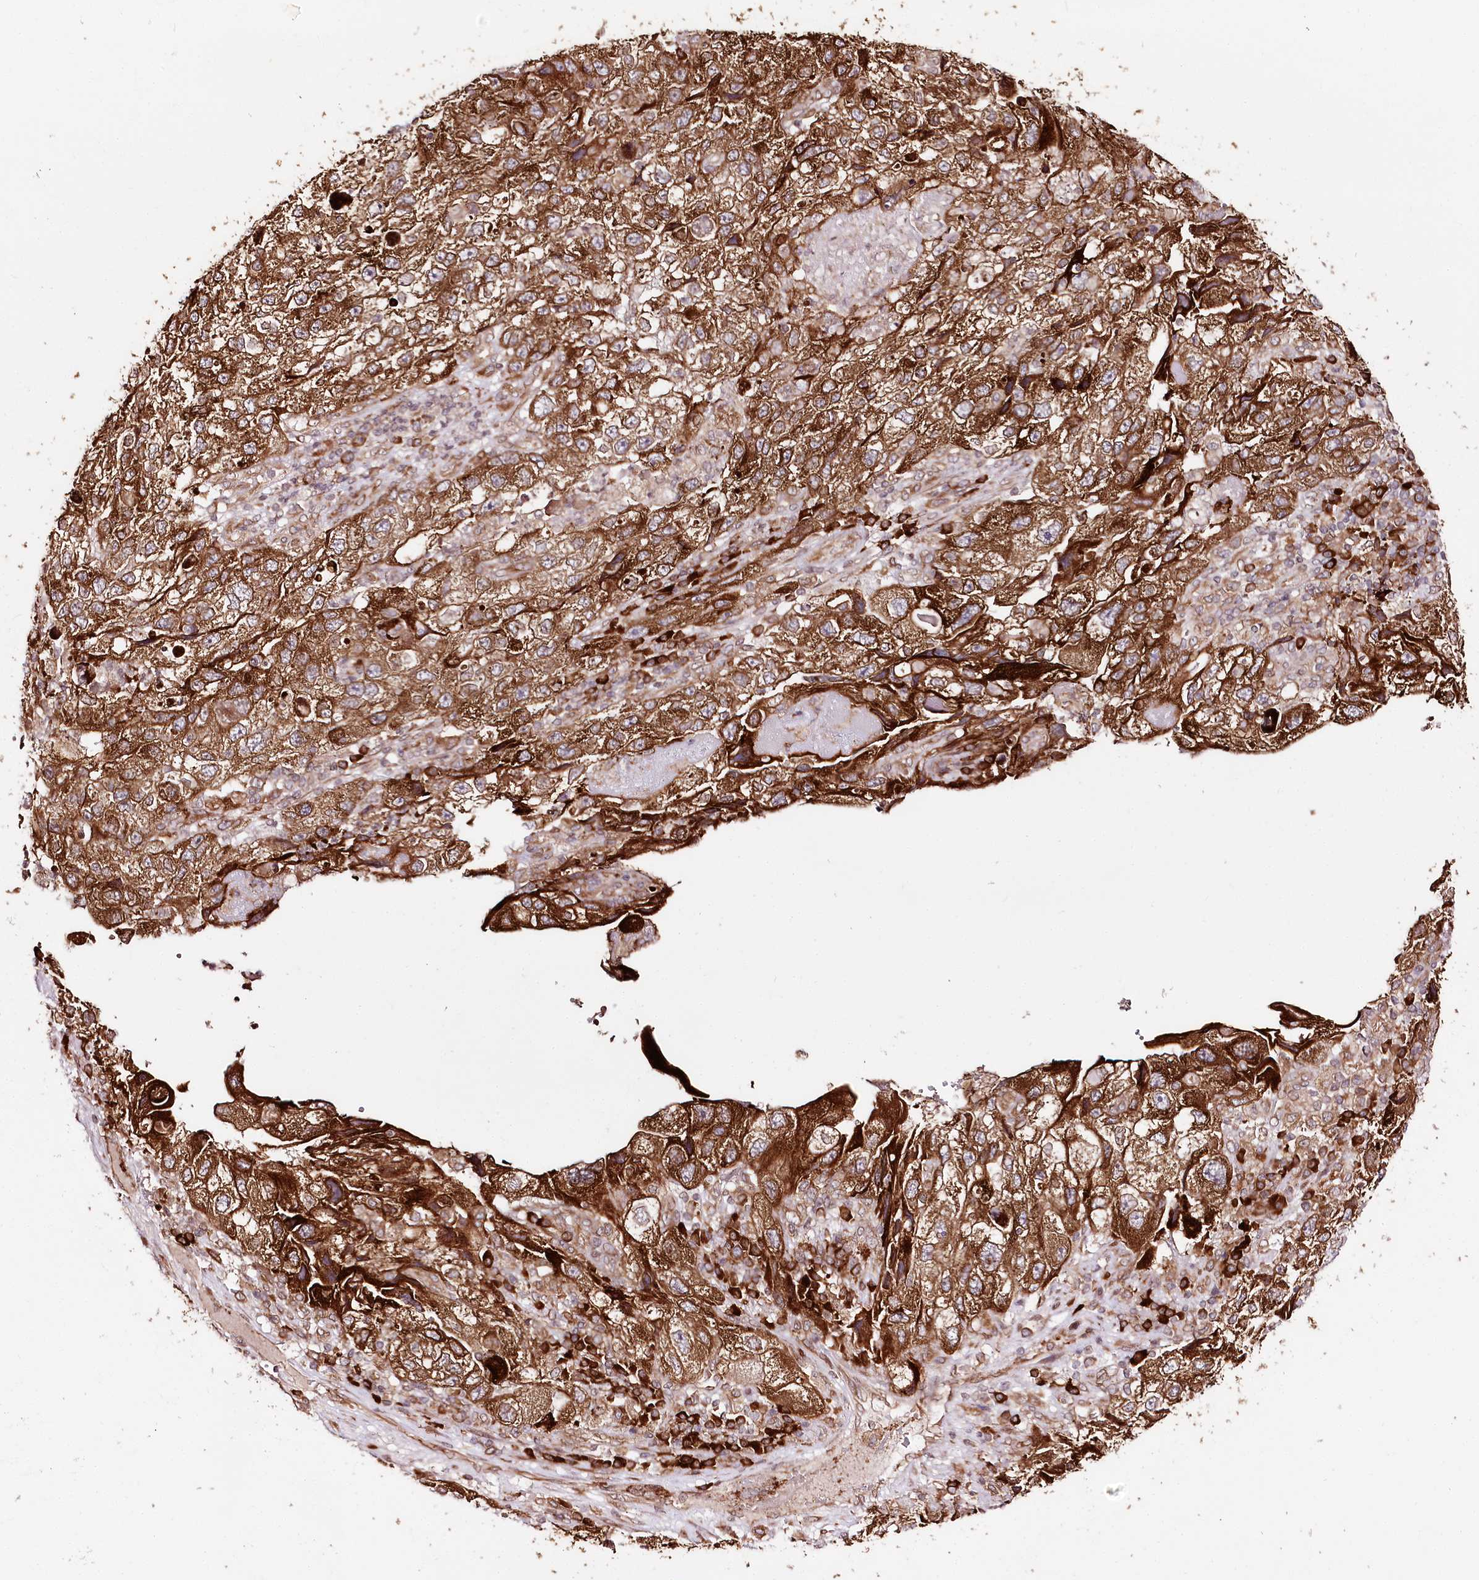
{"staining": {"intensity": "strong", "quantity": ">75%", "location": "cytoplasmic/membranous"}, "tissue": "endometrial cancer", "cell_type": "Tumor cells", "image_type": "cancer", "snomed": [{"axis": "morphology", "description": "Adenocarcinoma, NOS"}, {"axis": "topography", "description": "Endometrium"}], "caption": "The photomicrograph demonstrates immunohistochemical staining of endometrial cancer. There is strong cytoplasmic/membranous staining is appreciated in approximately >75% of tumor cells. (Stains: DAB in brown, nuclei in blue, Microscopy: brightfield microscopy at high magnification).", "gene": "ENSG00000144785", "patient": {"sex": "female", "age": 49}}